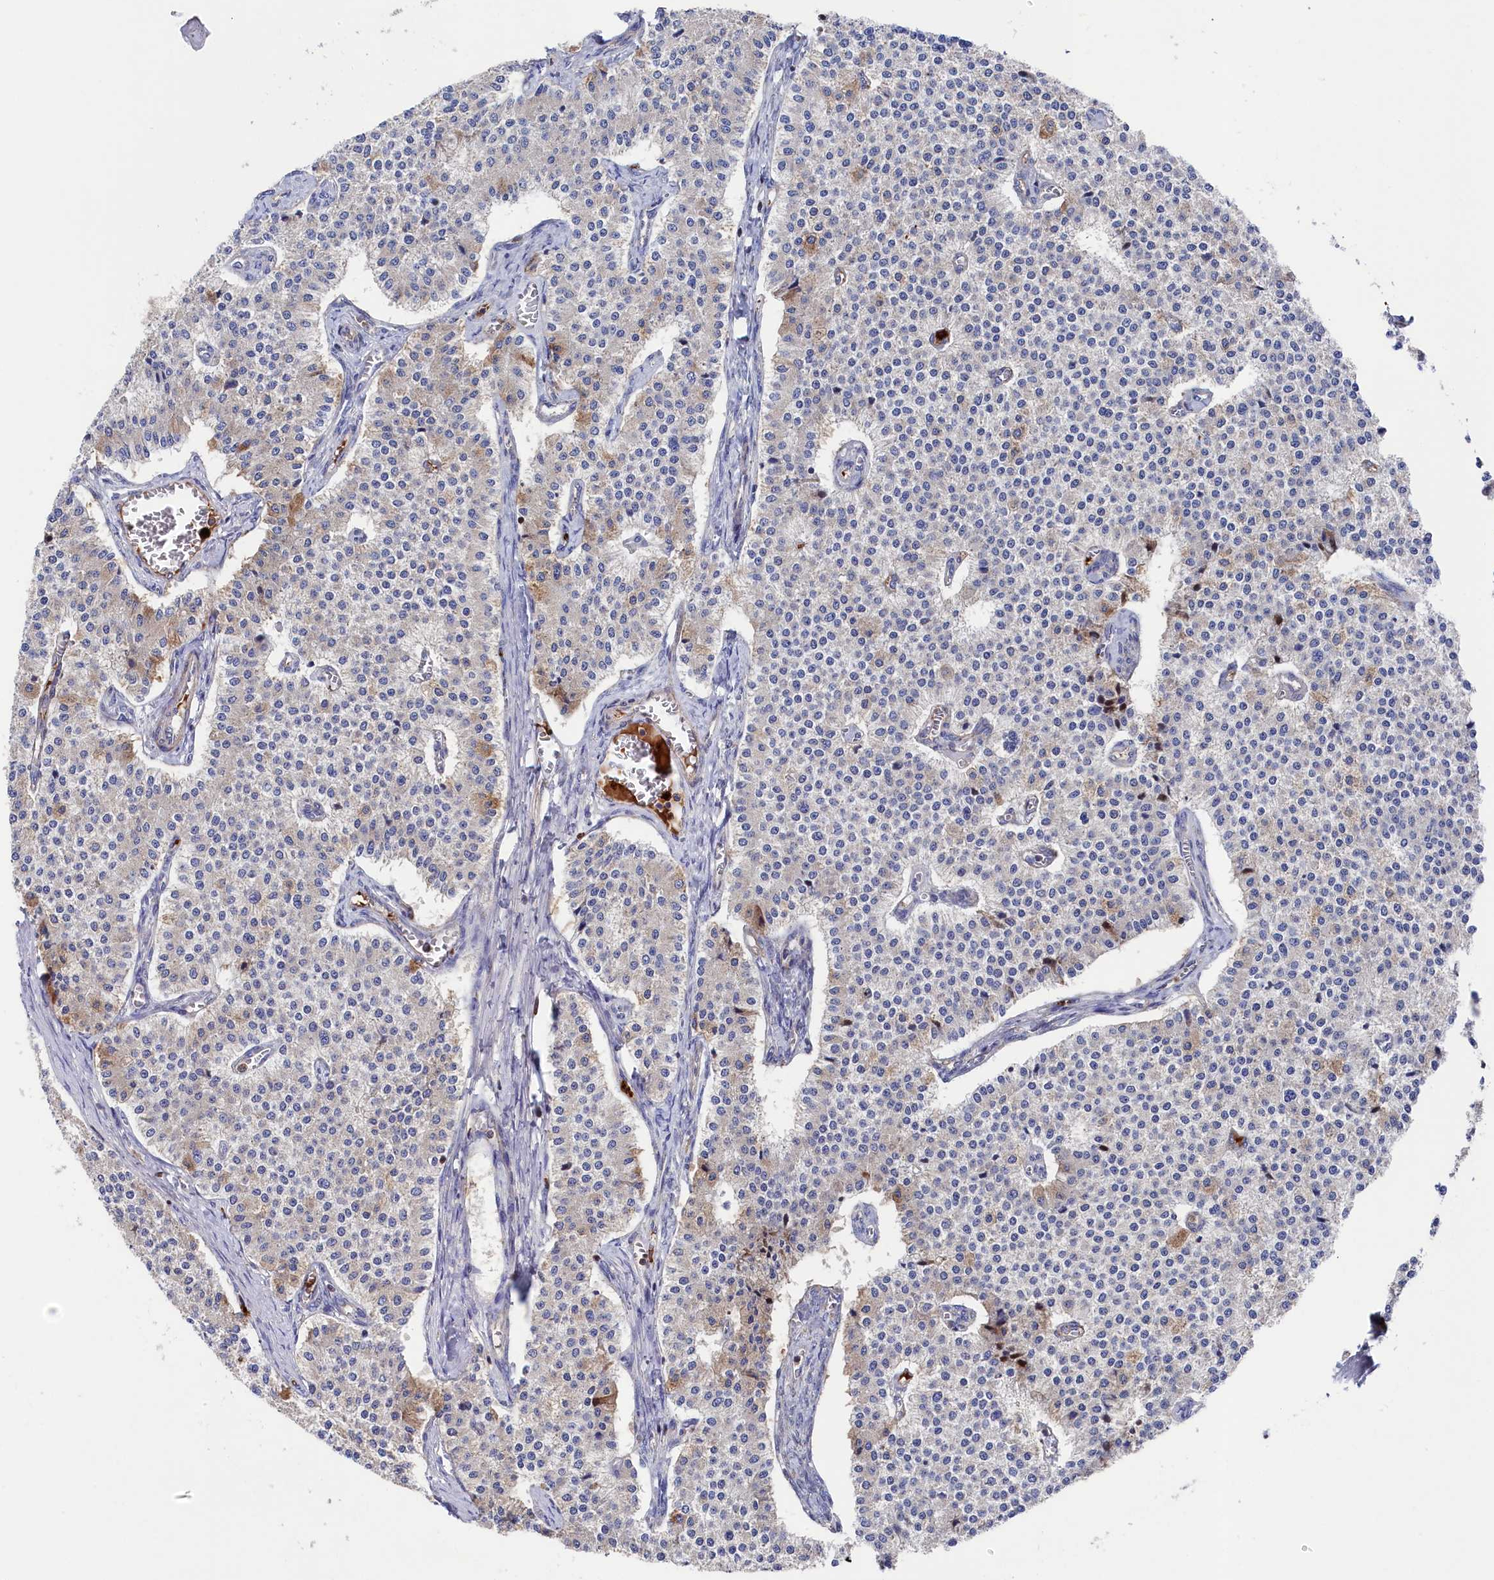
{"staining": {"intensity": "weak", "quantity": "<25%", "location": "cytoplasmic/membranous"}, "tissue": "carcinoid", "cell_type": "Tumor cells", "image_type": "cancer", "snomed": [{"axis": "morphology", "description": "Carcinoid, malignant, NOS"}, {"axis": "topography", "description": "Colon"}], "caption": "The histopathology image demonstrates no staining of tumor cells in carcinoid. (Brightfield microscopy of DAB immunohistochemistry at high magnification).", "gene": "CHCHD1", "patient": {"sex": "female", "age": 52}}